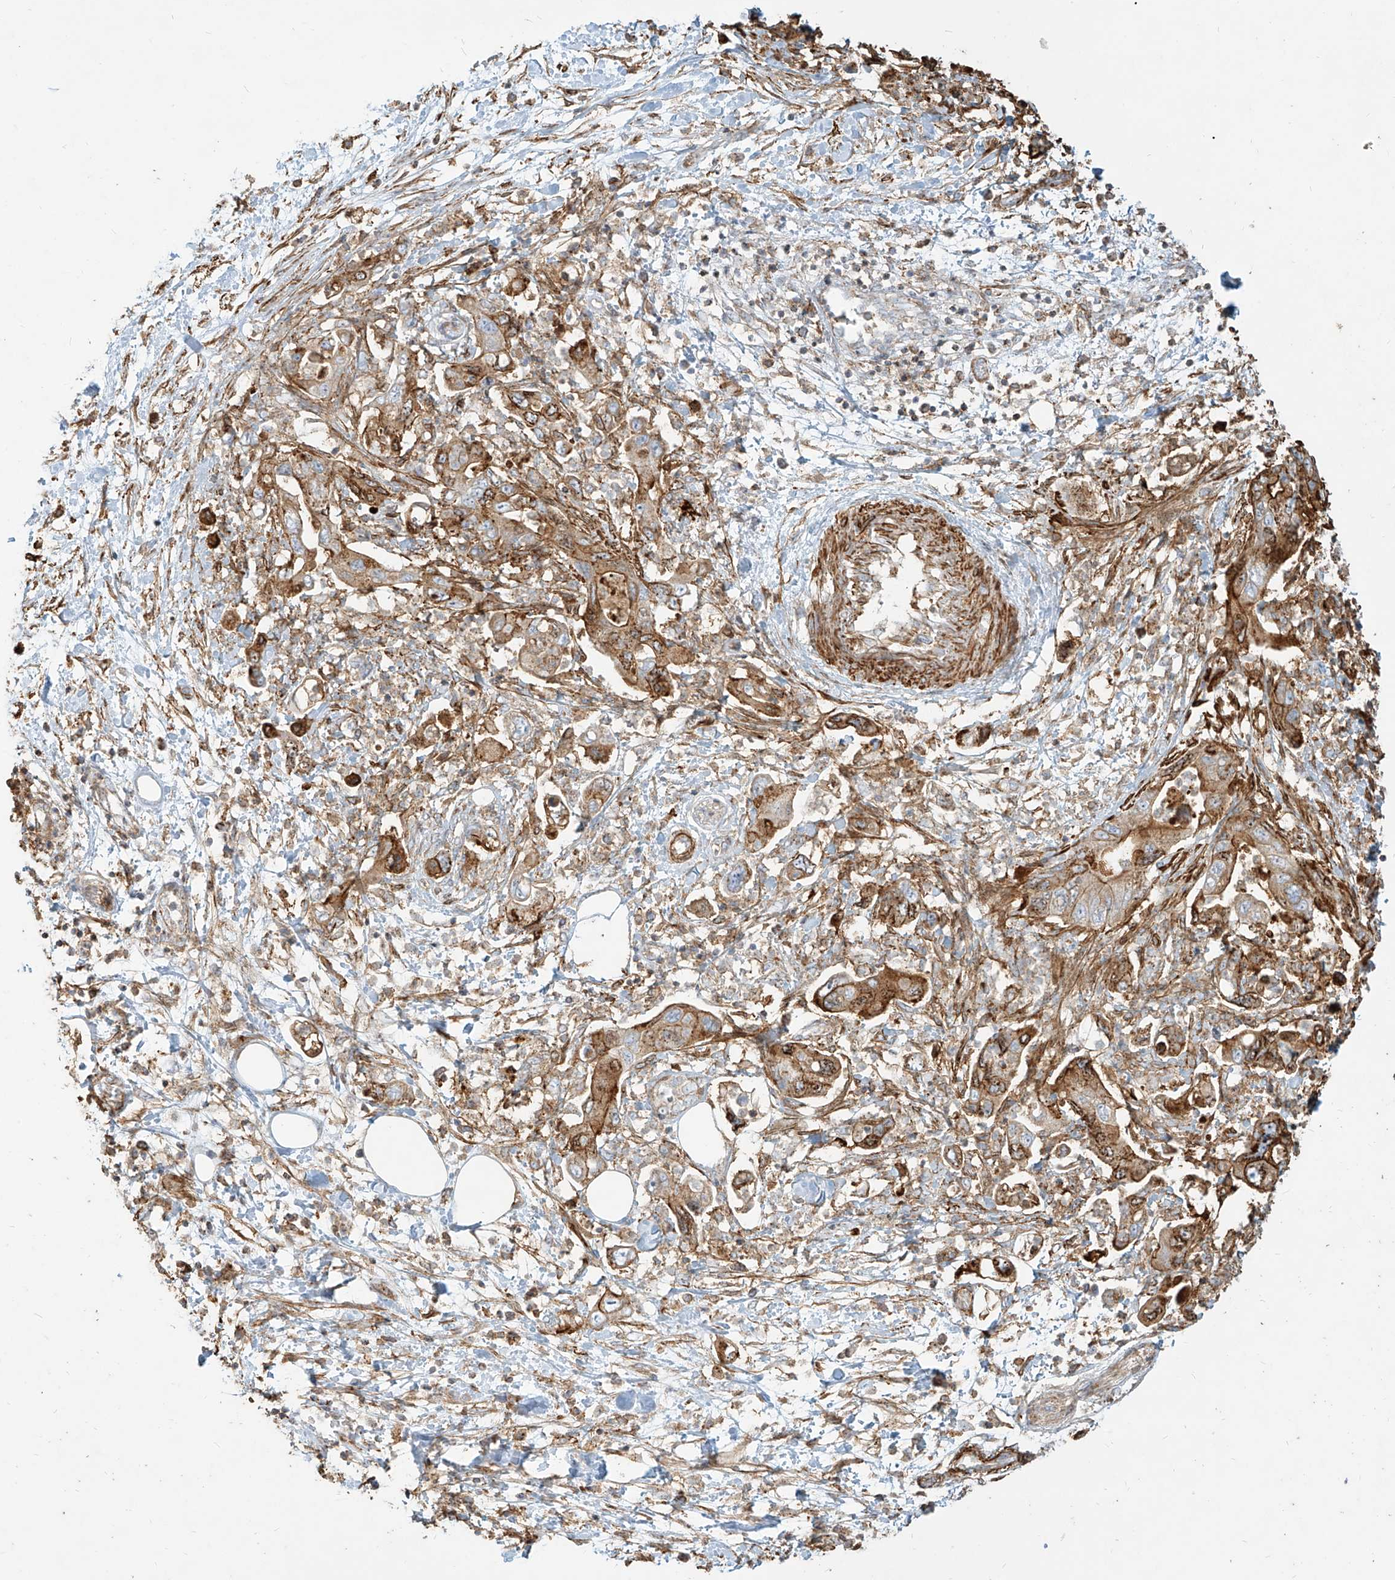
{"staining": {"intensity": "moderate", "quantity": ">75%", "location": "cytoplasmic/membranous"}, "tissue": "pancreatic cancer", "cell_type": "Tumor cells", "image_type": "cancer", "snomed": [{"axis": "morphology", "description": "Adenocarcinoma, NOS"}, {"axis": "topography", "description": "Pancreas"}], "caption": "The histopathology image shows a brown stain indicating the presence of a protein in the cytoplasmic/membranous of tumor cells in pancreatic cancer (adenocarcinoma).", "gene": "MTX2", "patient": {"sex": "female", "age": 73}}